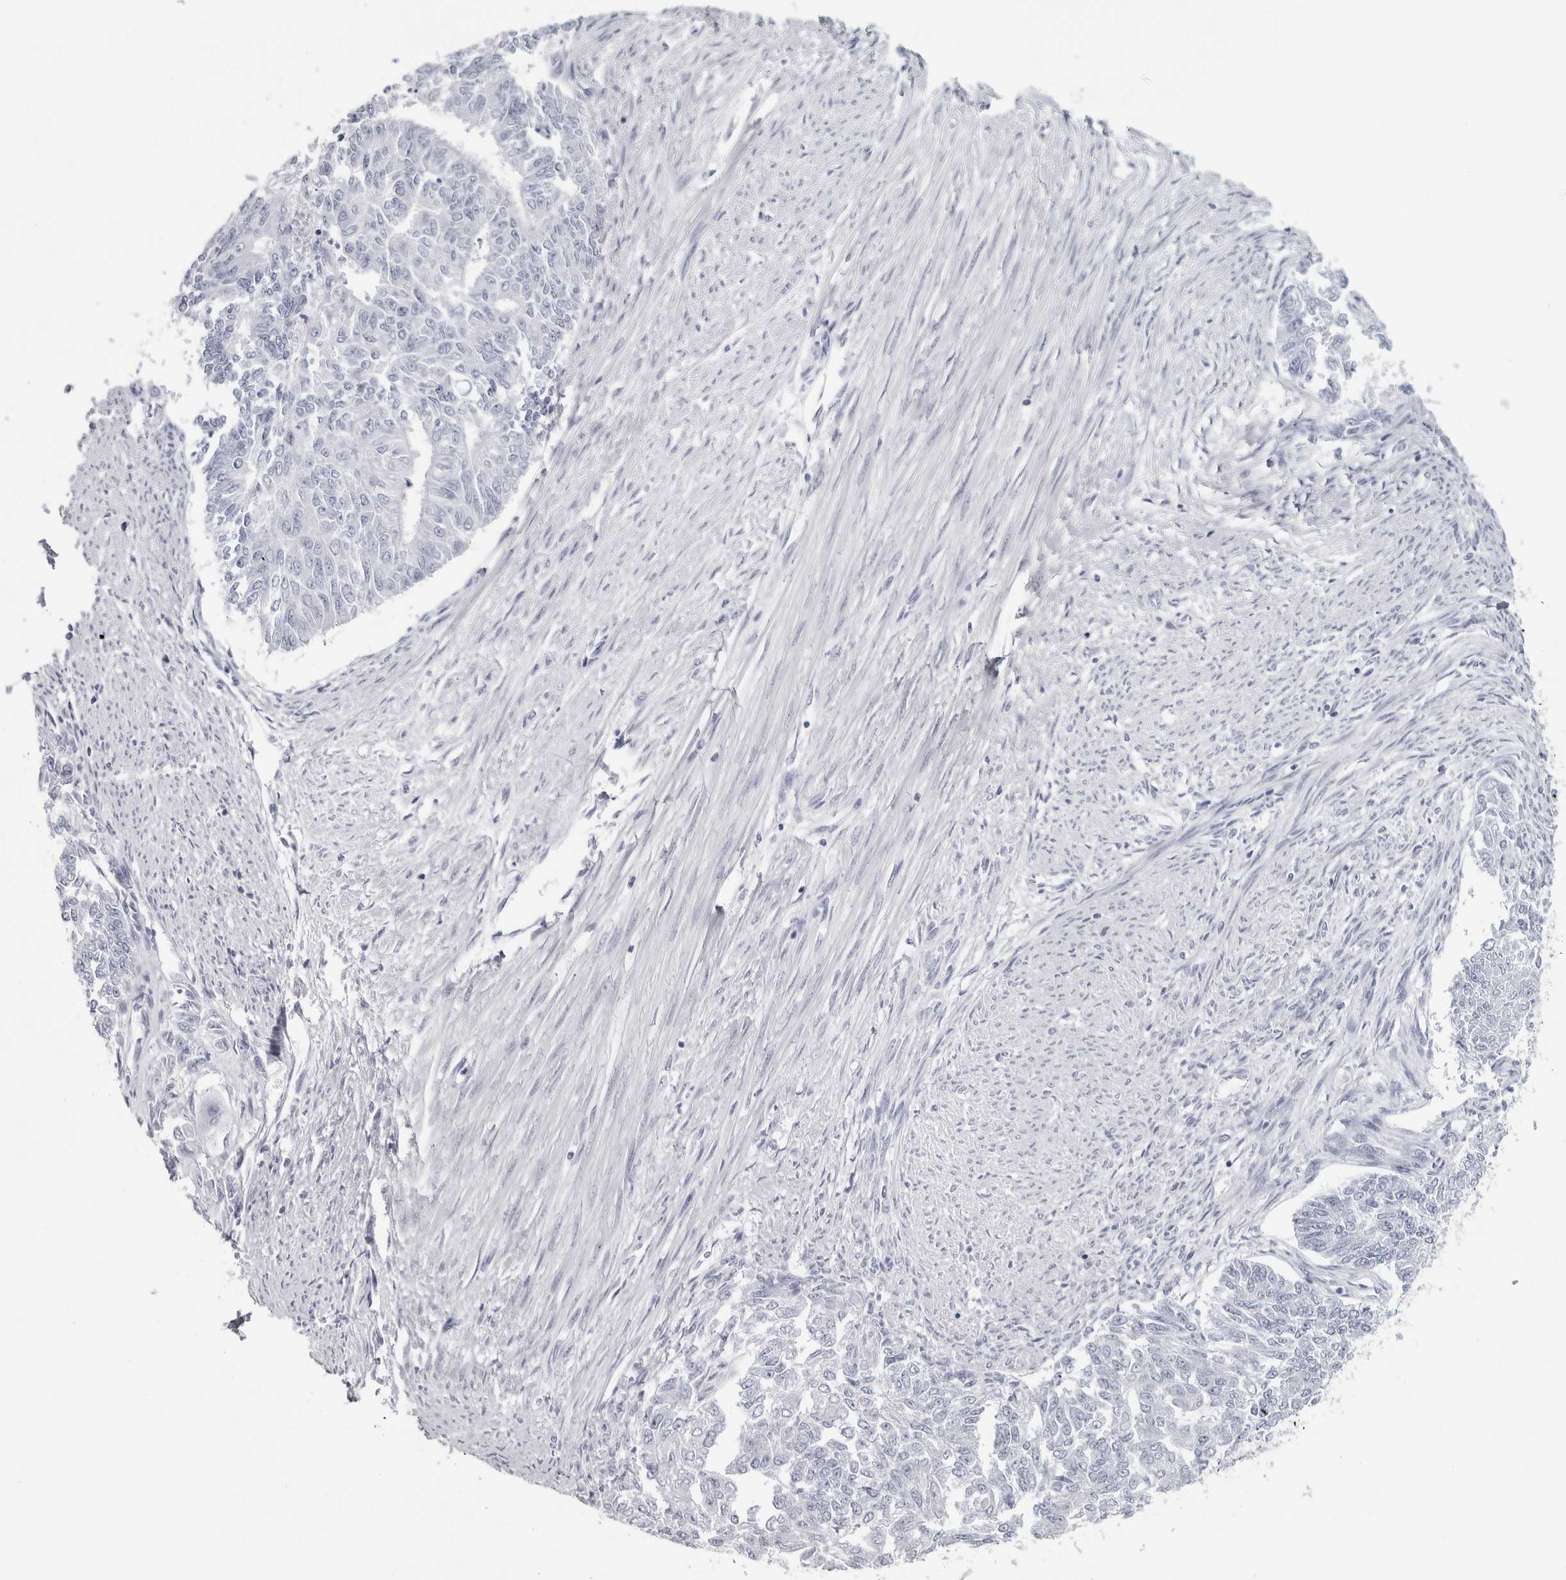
{"staining": {"intensity": "negative", "quantity": "none", "location": "none"}, "tissue": "endometrial cancer", "cell_type": "Tumor cells", "image_type": "cancer", "snomed": [{"axis": "morphology", "description": "Adenocarcinoma, NOS"}, {"axis": "topography", "description": "Endometrium"}], "caption": "Endometrial cancer stained for a protein using IHC demonstrates no expression tumor cells.", "gene": "NECAB1", "patient": {"sex": "female", "age": 32}}